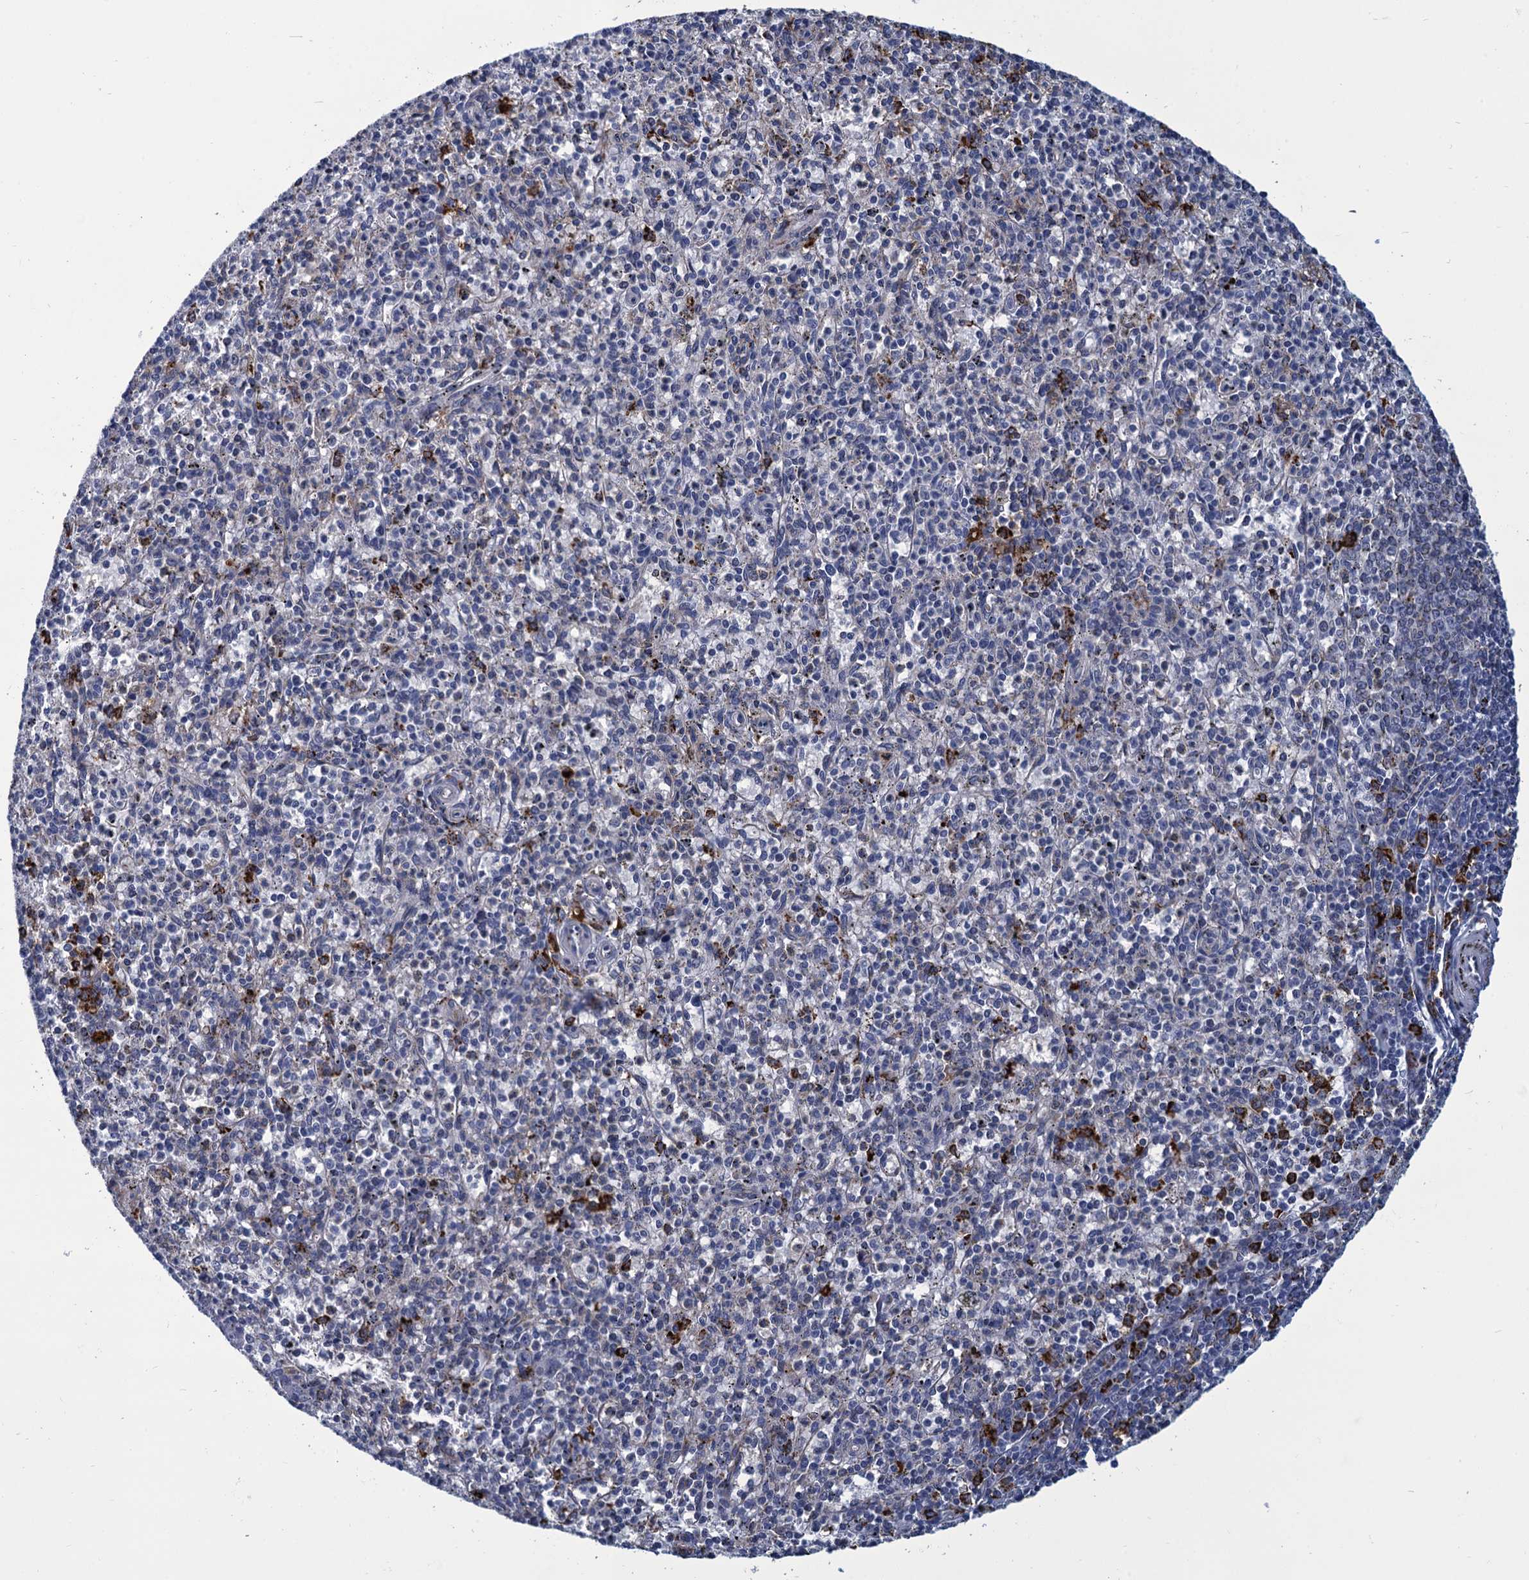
{"staining": {"intensity": "moderate", "quantity": "<25%", "location": "cytoplasmic/membranous"}, "tissue": "spleen", "cell_type": "Cells in red pulp", "image_type": "normal", "snomed": [{"axis": "morphology", "description": "Normal tissue, NOS"}, {"axis": "topography", "description": "Spleen"}], "caption": "High-power microscopy captured an immunohistochemistry (IHC) histopathology image of unremarkable spleen, revealing moderate cytoplasmic/membranous positivity in approximately <25% of cells in red pulp.", "gene": "DNHD1", "patient": {"sex": "male", "age": 72}}